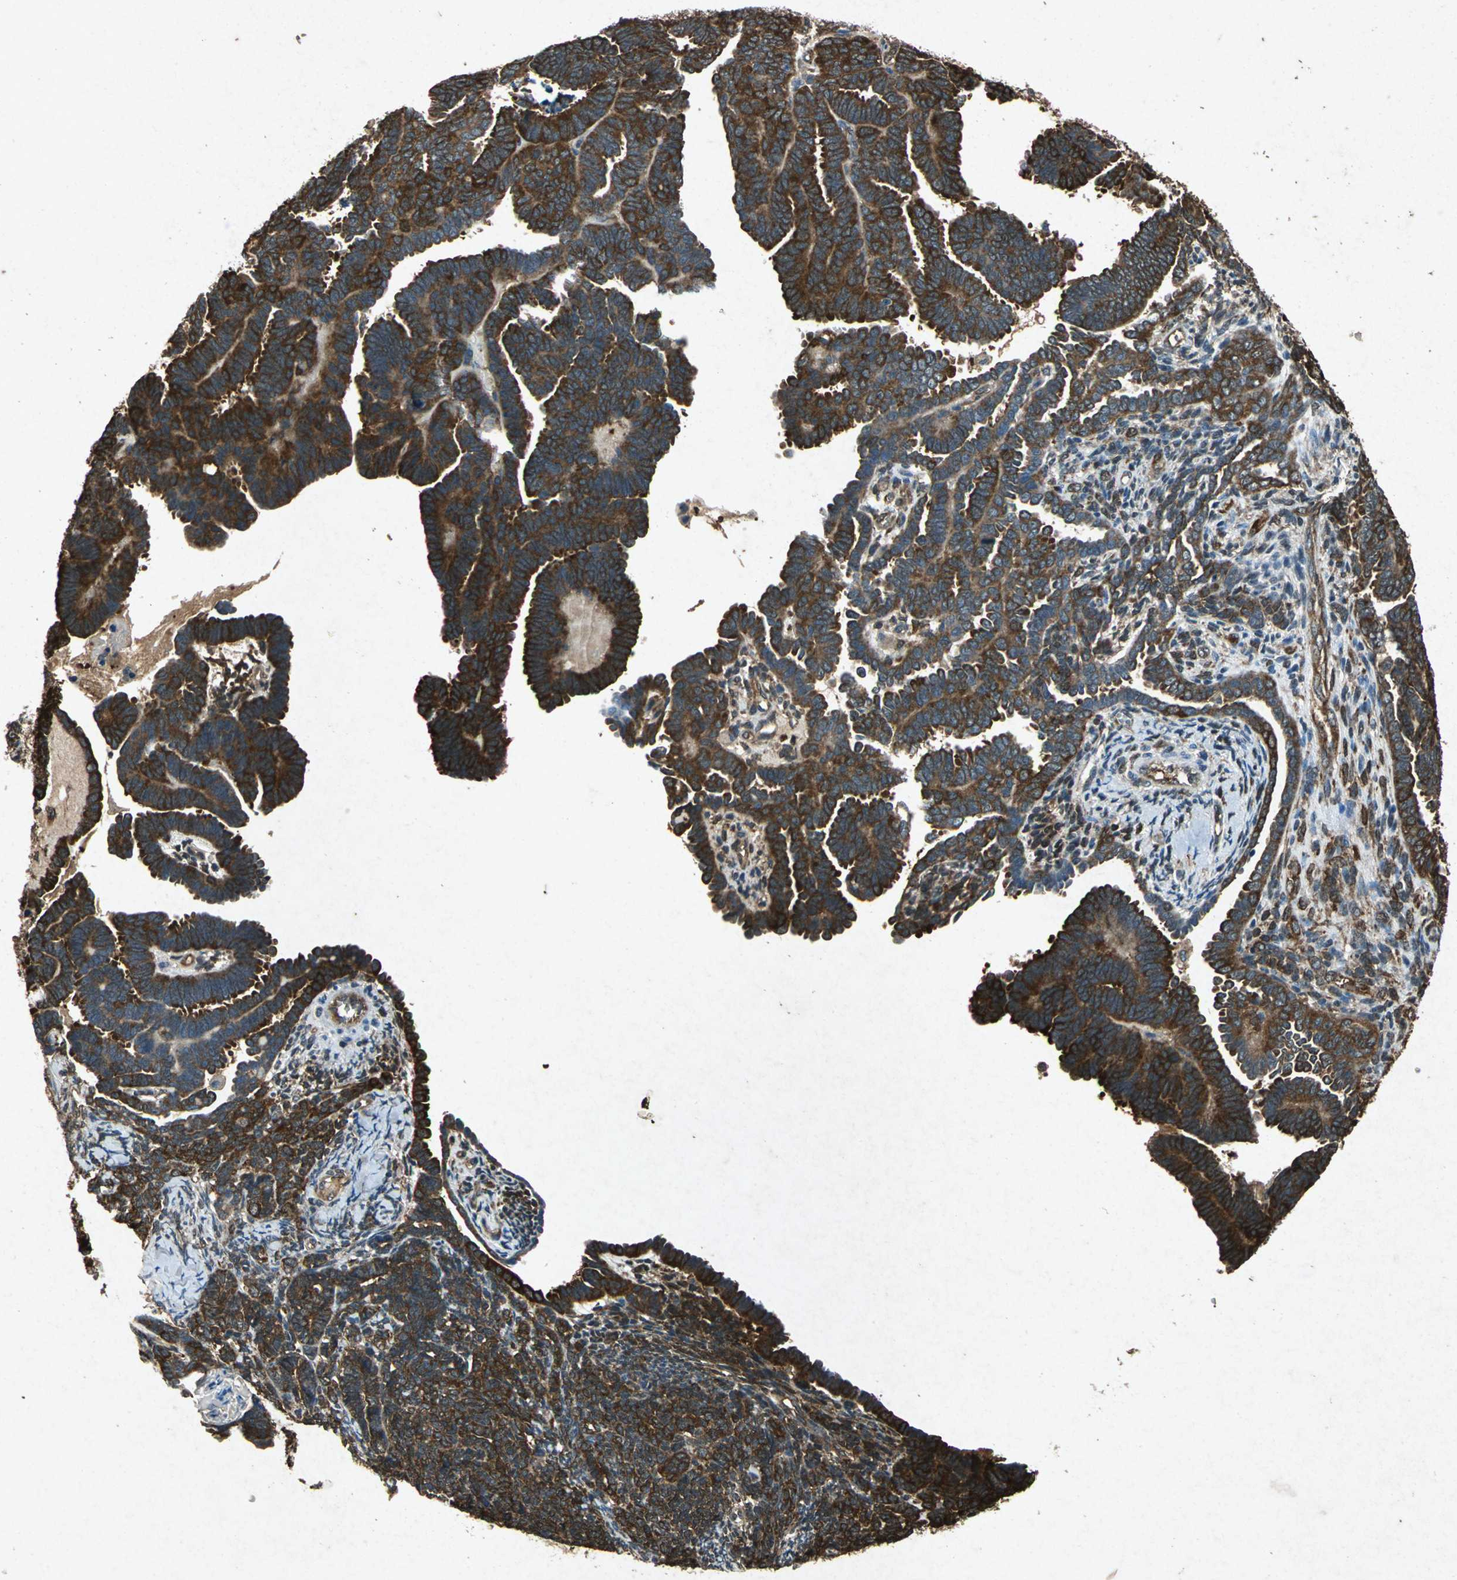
{"staining": {"intensity": "strong", "quantity": ">75%", "location": "cytoplasmic/membranous"}, "tissue": "endometrial cancer", "cell_type": "Tumor cells", "image_type": "cancer", "snomed": [{"axis": "morphology", "description": "Neoplasm, malignant, NOS"}, {"axis": "topography", "description": "Endometrium"}], "caption": "IHC of endometrial cancer (neoplasm (malignant)) demonstrates high levels of strong cytoplasmic/membranous positivity in approximately >75% of tumor cells.", "gene": "HSP90AB1", "patient": {"sex": "female", "age": 74}}